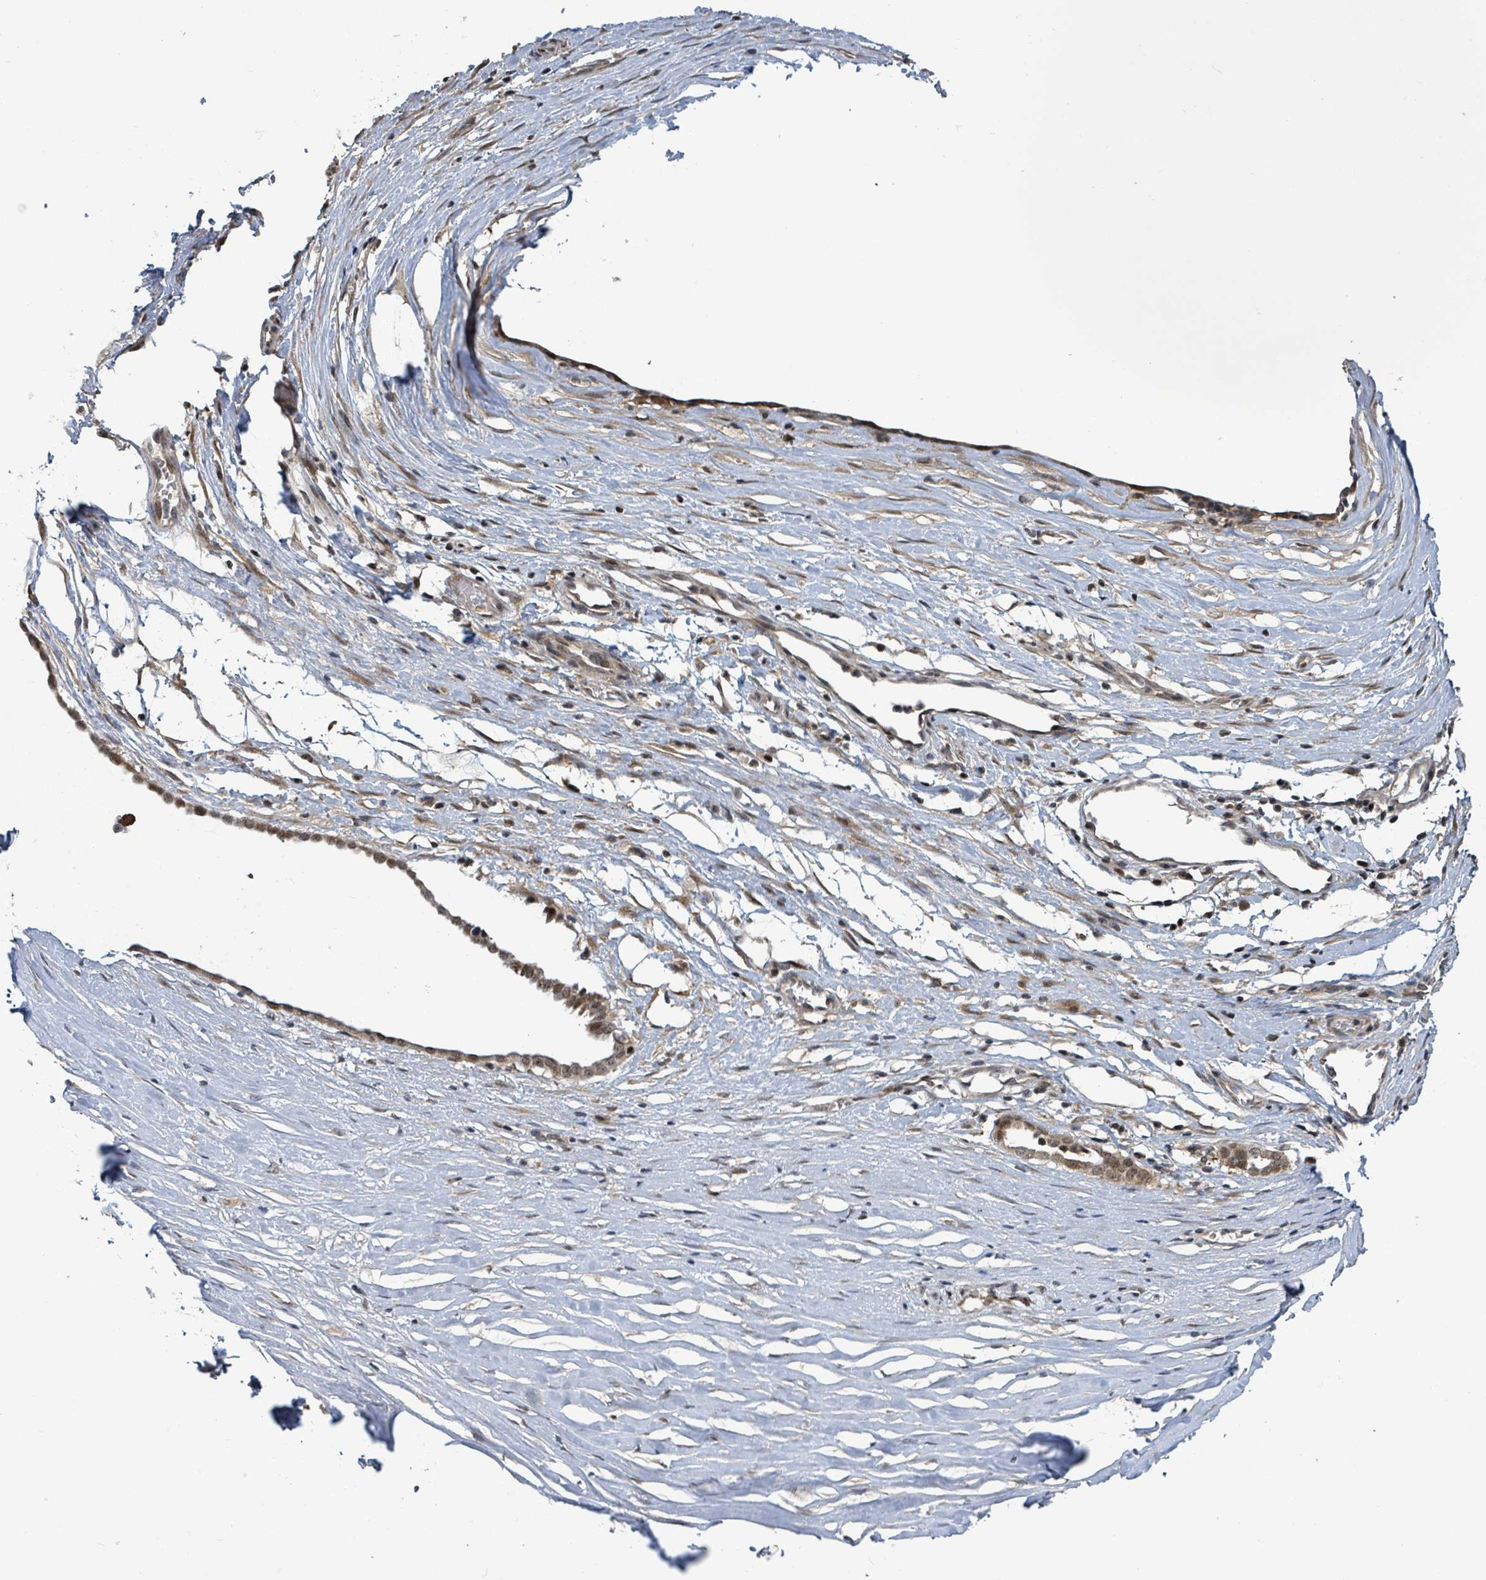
{"staining": {"intensity": "weak", "quantity": ">75%", "location": "cytoplasmic/membranous,nuclear"}, "tissue": "ovarian cancer", "cell_type": "Tumor cells", "image_type": "cancer", "snomed": [{"axis": "morphology", "description": "Cystadenocarcinoma, serous, NOS"}, {"axis": "topography", "description": "Ovary"}], "caption": "Ovarian serous cystadenocarcinoma stained with IHC shows weak cytoplasmic/membranous and nuclear expression in approximately >75% of tumor cells. (Stains: DAB (3,3'-diaminobenzidine) in brown, nuclei in blue, Microscopy: brightfield microscopy at high magnification).", "gene": "FBXO6", "patient": {"sex": "female", "age": 59}}